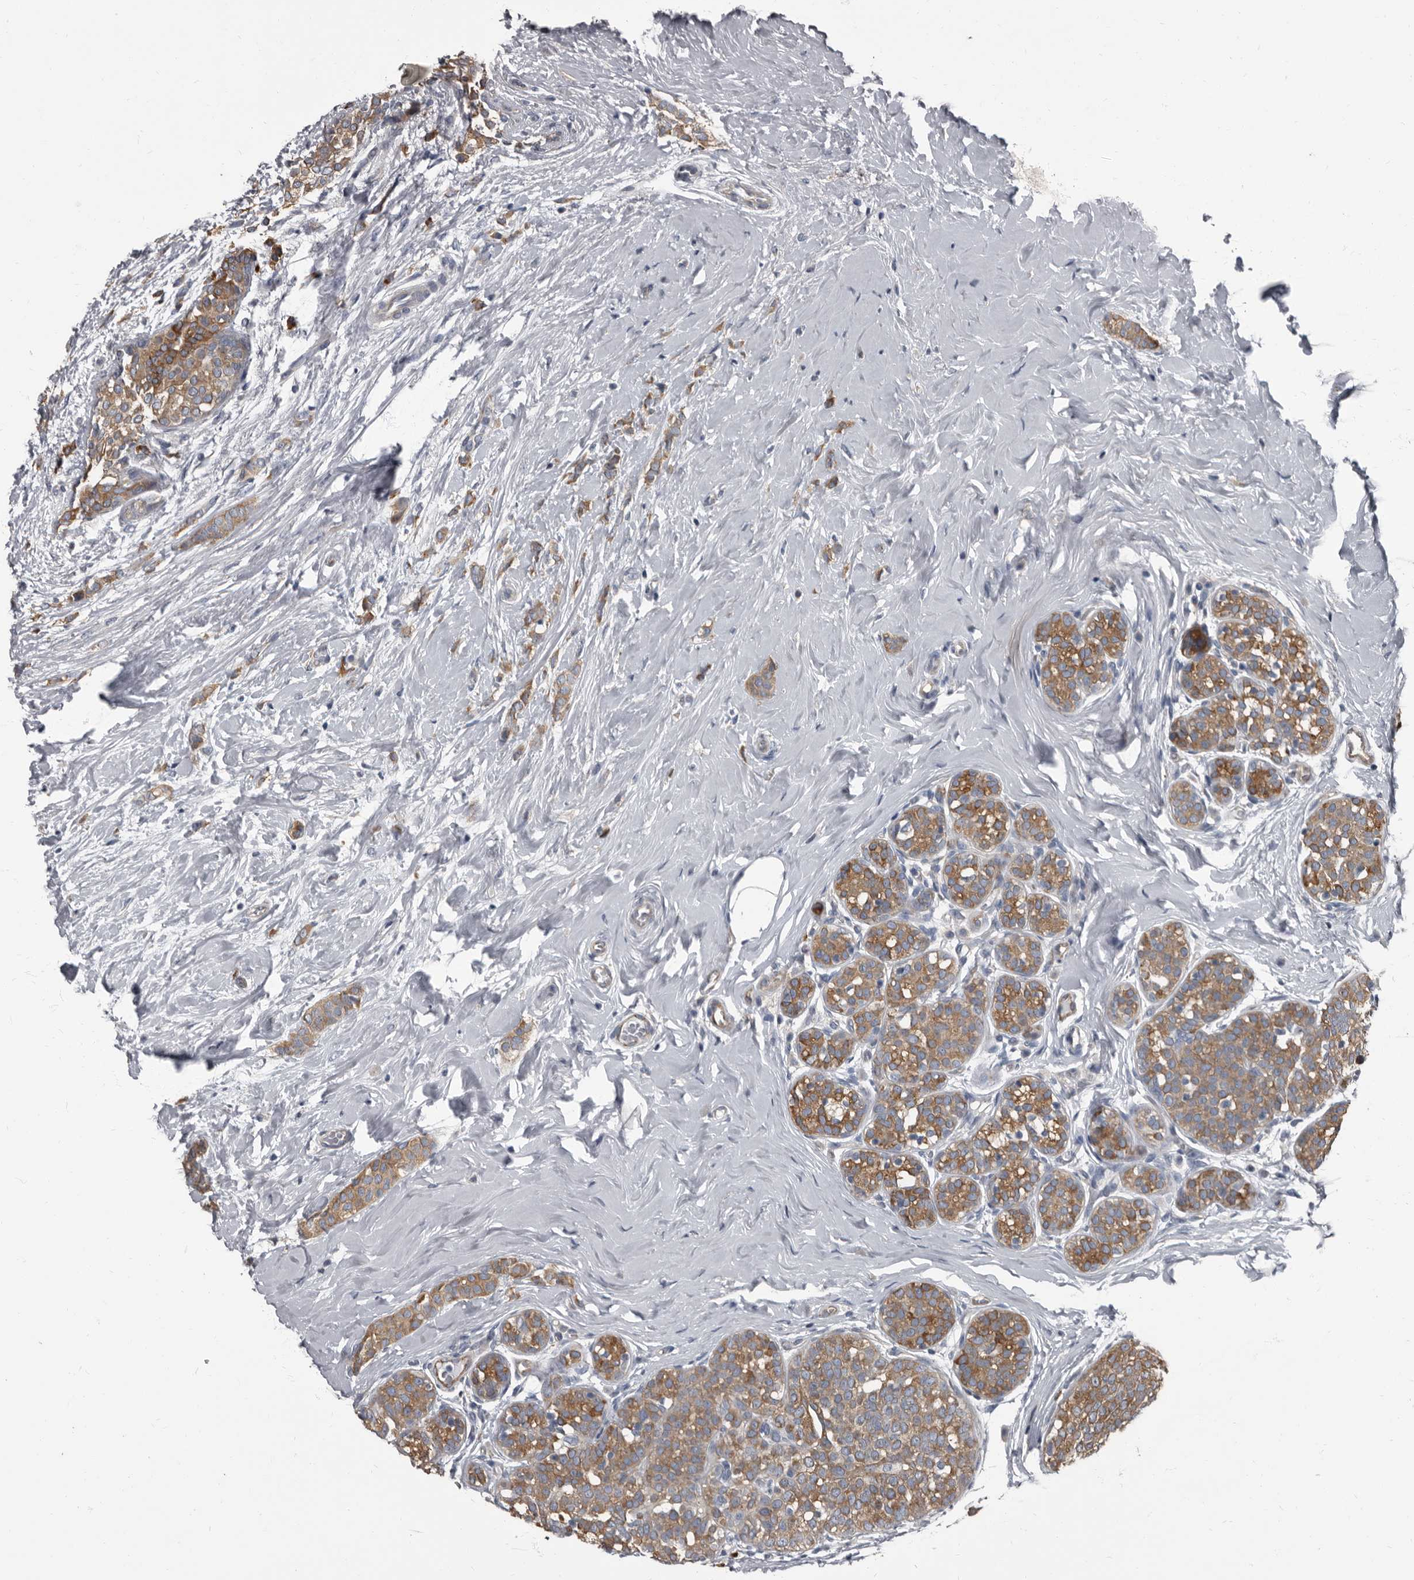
{"staining": {"intensity": "moderate", "quantity": ">75%", "location": "cytoplasmic/membranous"}, "tissue": "breast cancer", "cell_type": "Tumor cells", "image_type": "cancer", "snomed": [{"axis": "morphology", "description": "Lobular carcinoma, in situ"}, {"axis": "morphology", "description": "Lobular carcinoma"}, {"axis": "topography", "description": "Breast"}], "caption": "The image reveals staining of breast lobular carcinoma in situ, revealing moderate cytoplasmic/membranous protein positivity (brown color) within tumor cells. Using DAB (3,3'-diaminobenzidine) (brown) and hematoxylin (blue) stains, captured at high magnification using brightfield microscopy.", "gene": "TPD52L1", "patient": {"sex": "female", "age": 41}}